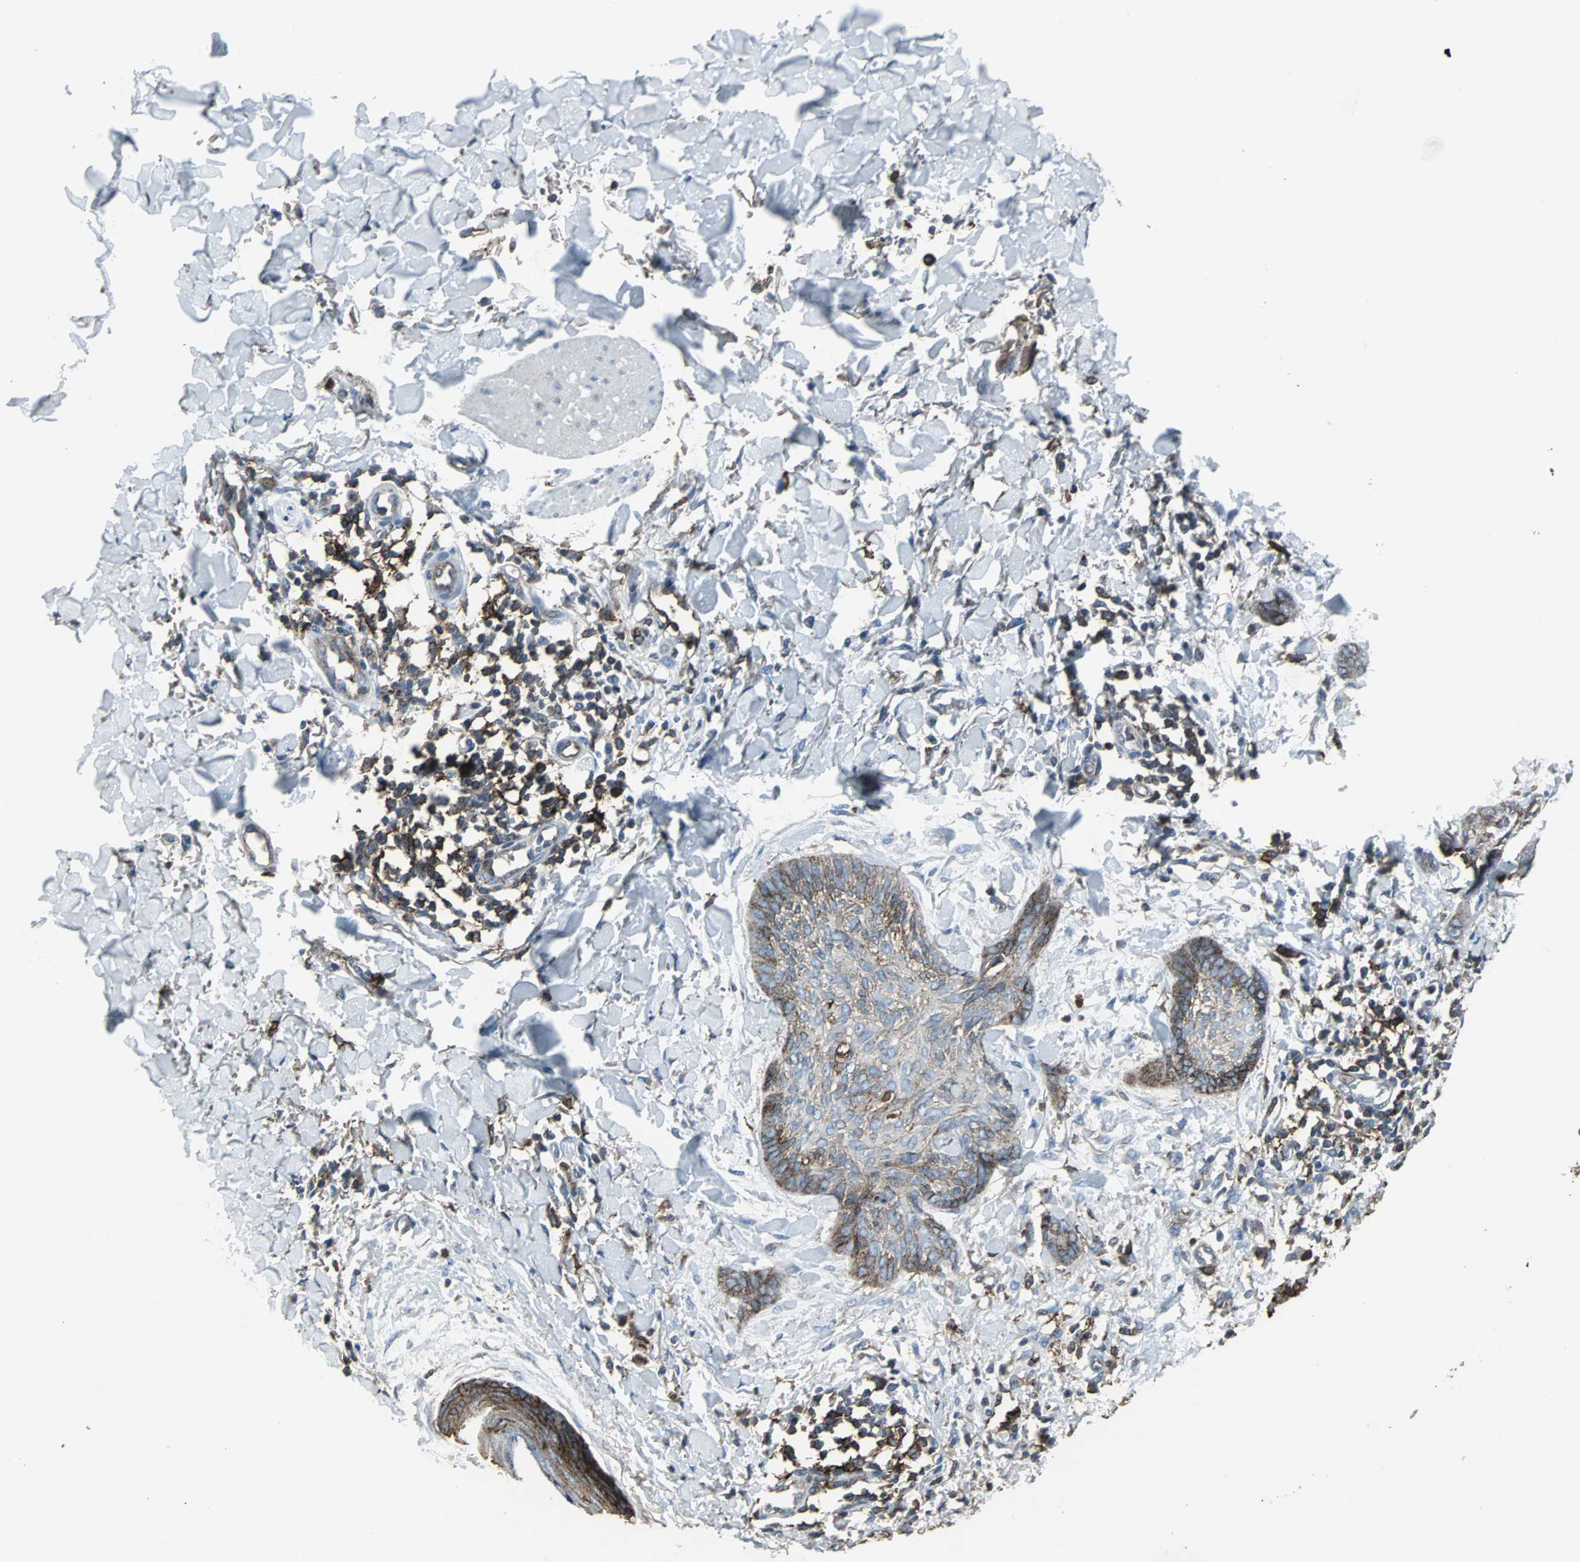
{"staining": {"intensity": "weak", "quantity": ">75%", "location": "cytoplasmic/membranous"}, "tissue": "skin cancer", "cell_type": "Tumor cells", "image_type": "cancer", "snomed": [{"axis": "morphology", "description": "Normal tissue, NOS"}, {"axis": "morphology", "description": "Basal cell carcinoma"}, {"axis": "topography", "description": "Skin"}], "caption": "Immunohistochemistry staining of skin cancer, which displays low levels of weak cytoplasmic/membranous expression in approximately >75% of tumor cells indicating weak cytoplasmic/membranous protein staining. The staining was performed using DAB (3,3'-diaminobenzidine) (brown) for protein detection and nuclei were counterstained in hematoxylin (blue).", "gene": "F11R", "patient": {"sex": "male", "age": 71}}